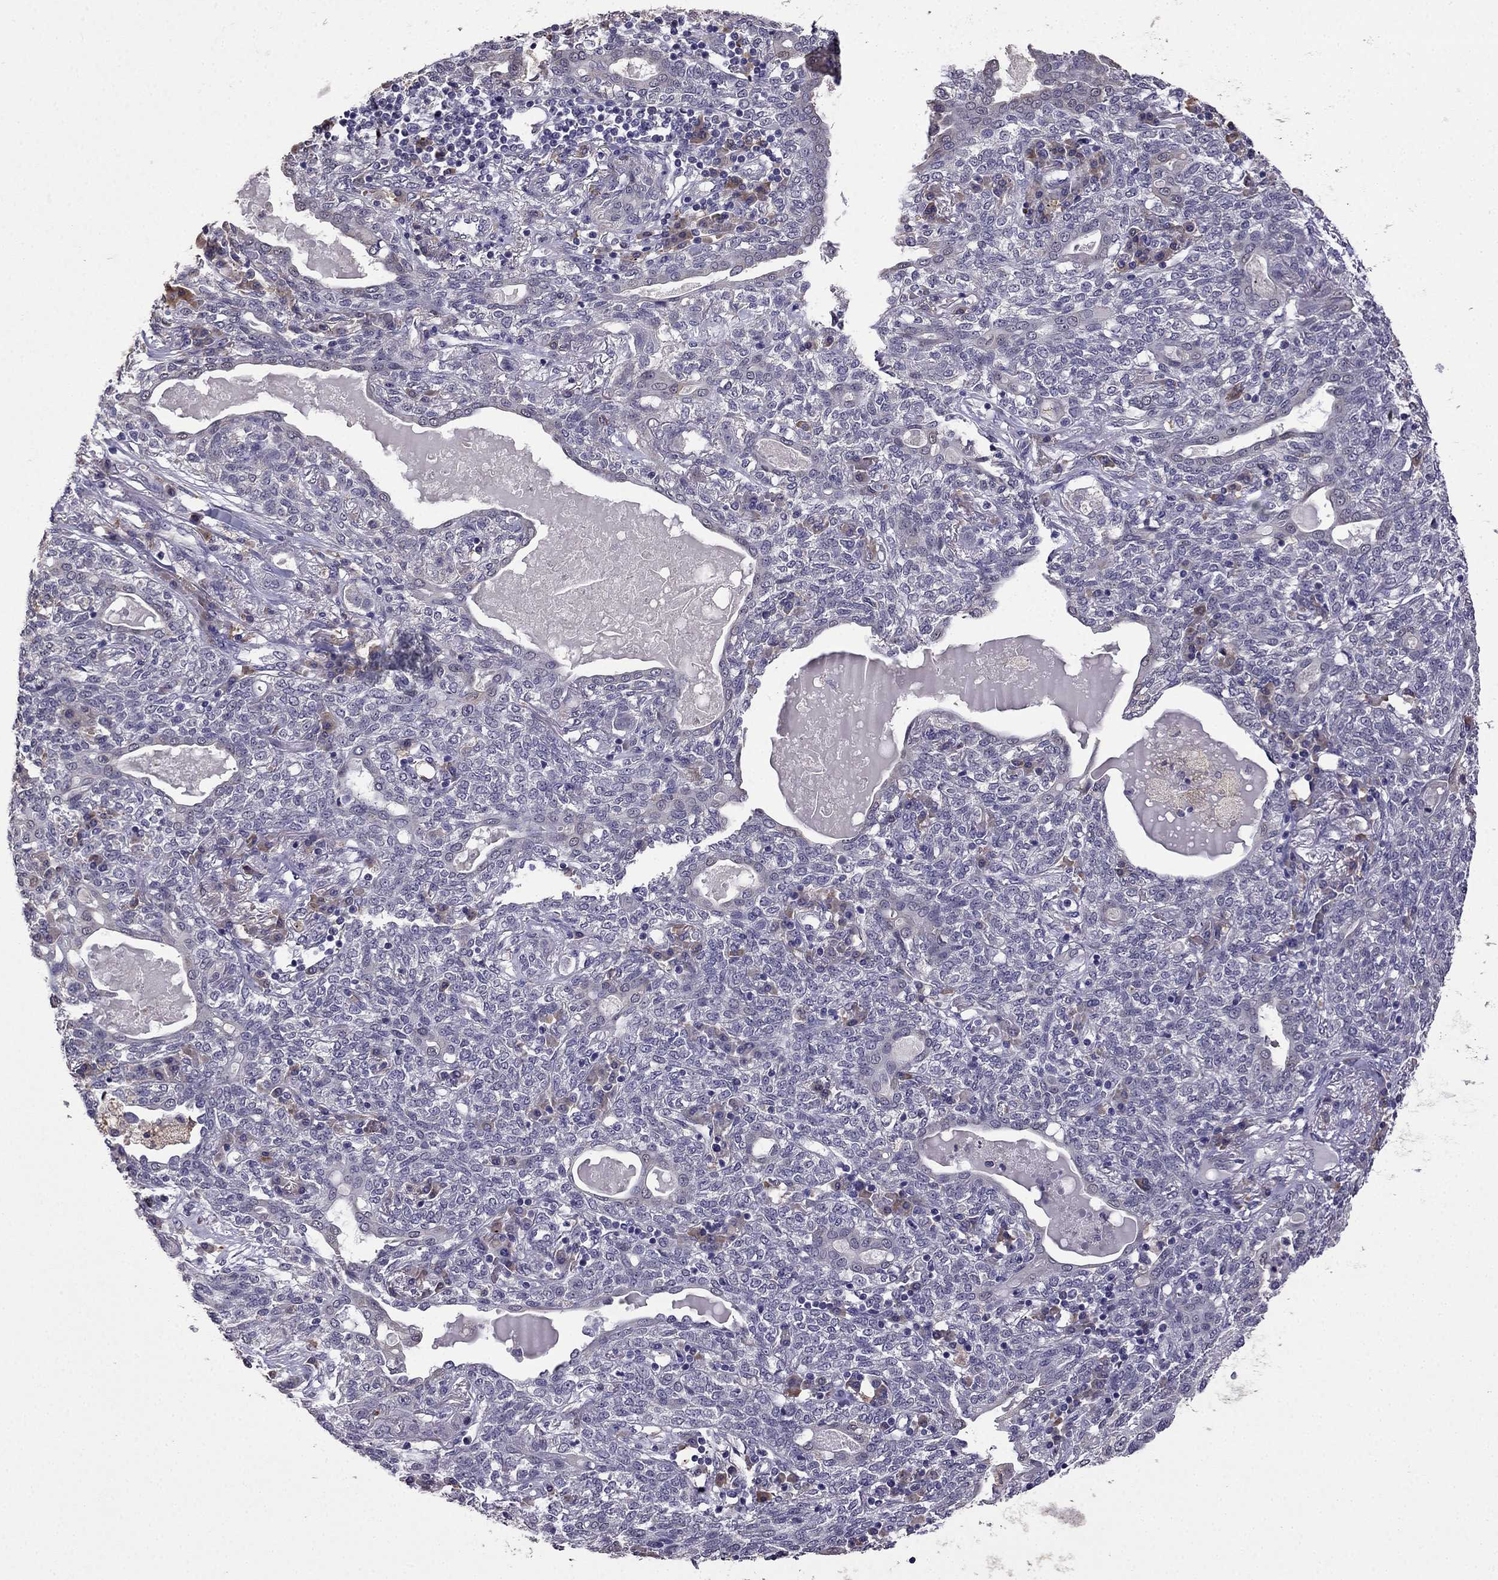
{"staining": {"intensity": "weak", "quantity": "<25%", "location": "cytoplasmic/membranous"}, "tissue": "lung cancer", "cell_type": "Tumor cells", "image_type": "cancer", "snomed": [{"axis": "morphology", "description": "Squamous cell carcinoma, NOS"}, {"axis": "topography", "description": "Lung"}], "caption": "Human squamous cell carcinoma (lung) stained for a protein using IHC displays no expression in tumor cells.", "gene": "CDH9", "patient": {"sex": "female", "age": 70}}